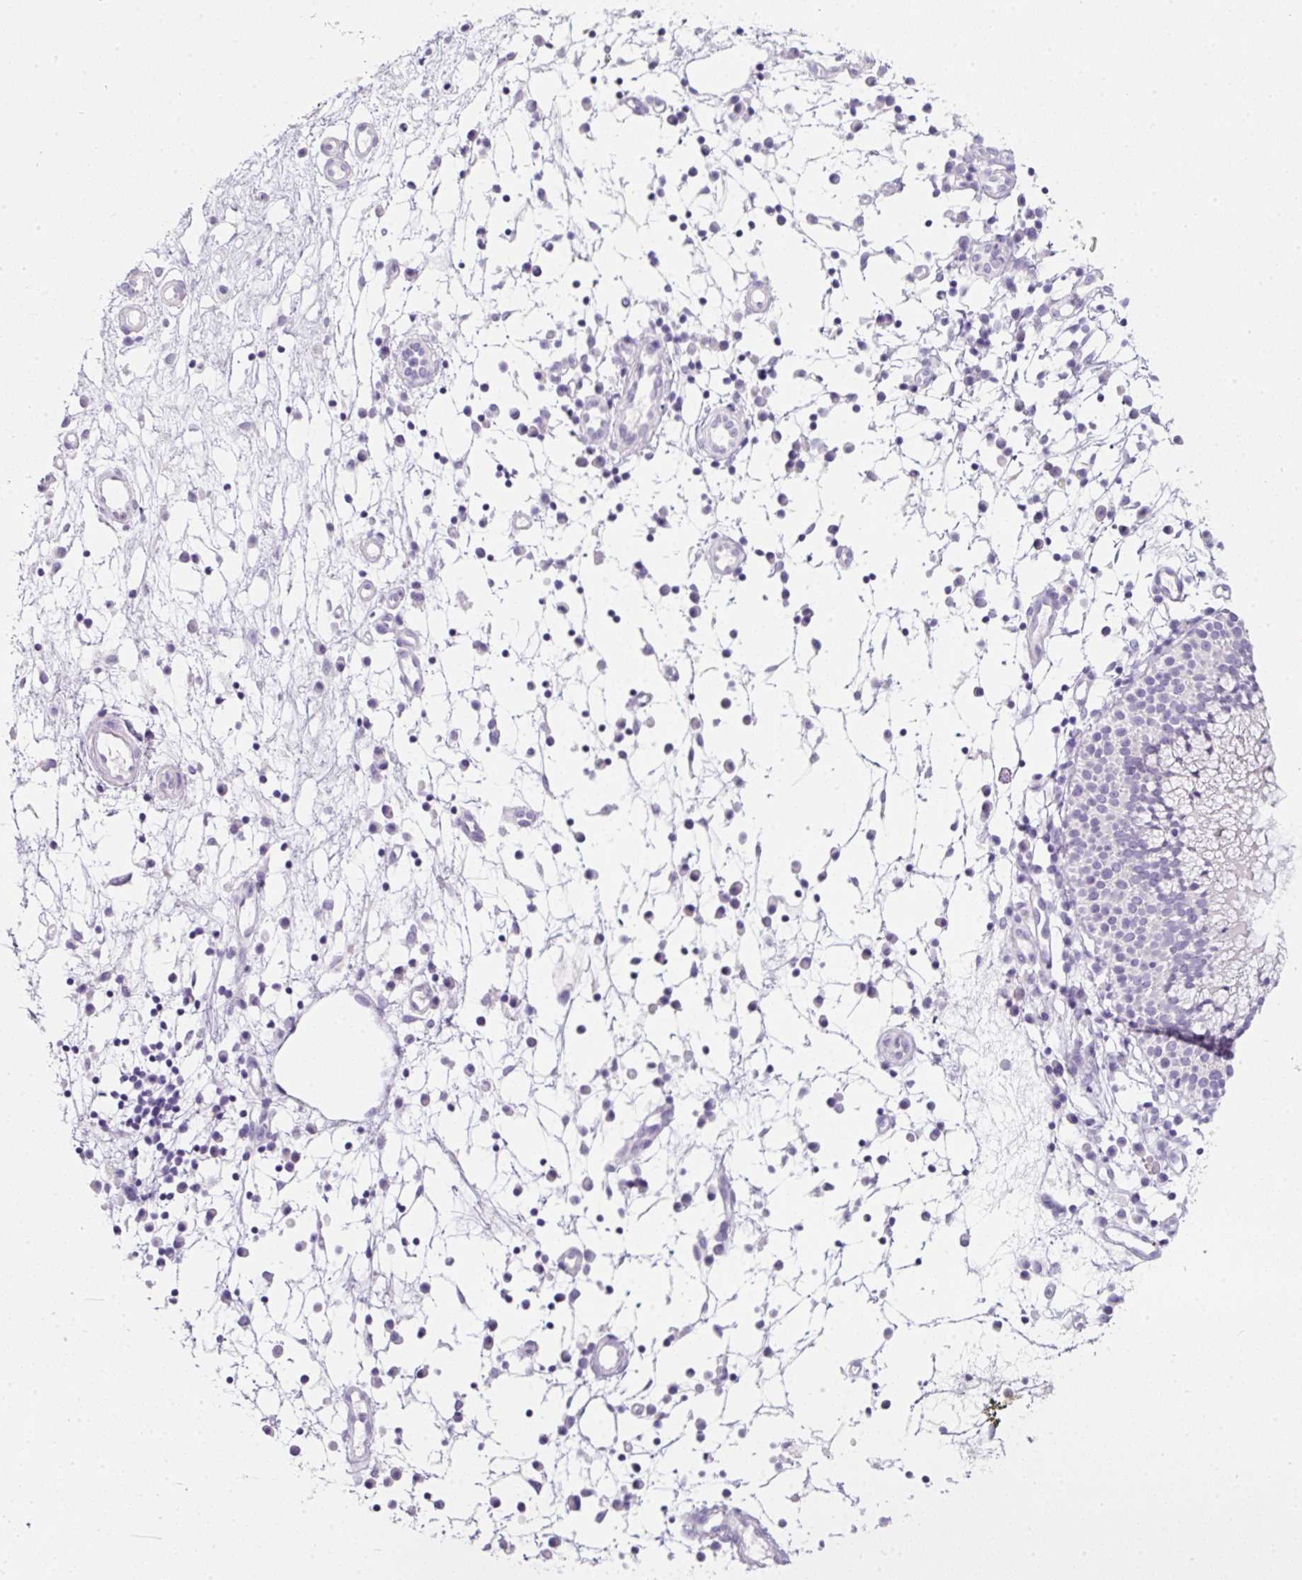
{"staining": {"intensity": "negative", "quantity": "none", "location": "none"}, "tissue": "nasopharynx", "cell_type": "Respiratory epithelial cells", "image_type": "normal", "snomed": [{"axis": "morphology", "description": "Normal tissue, NOS"}, {"axis": "topography", "description": "Nasopharynx"}], "caption": "The IHC histopathology image has no significant staining in respiratory epithelial cells of nasopharynx.", "gene": "SLC2A2", "patient": {"sex": "male", "age": 21}}